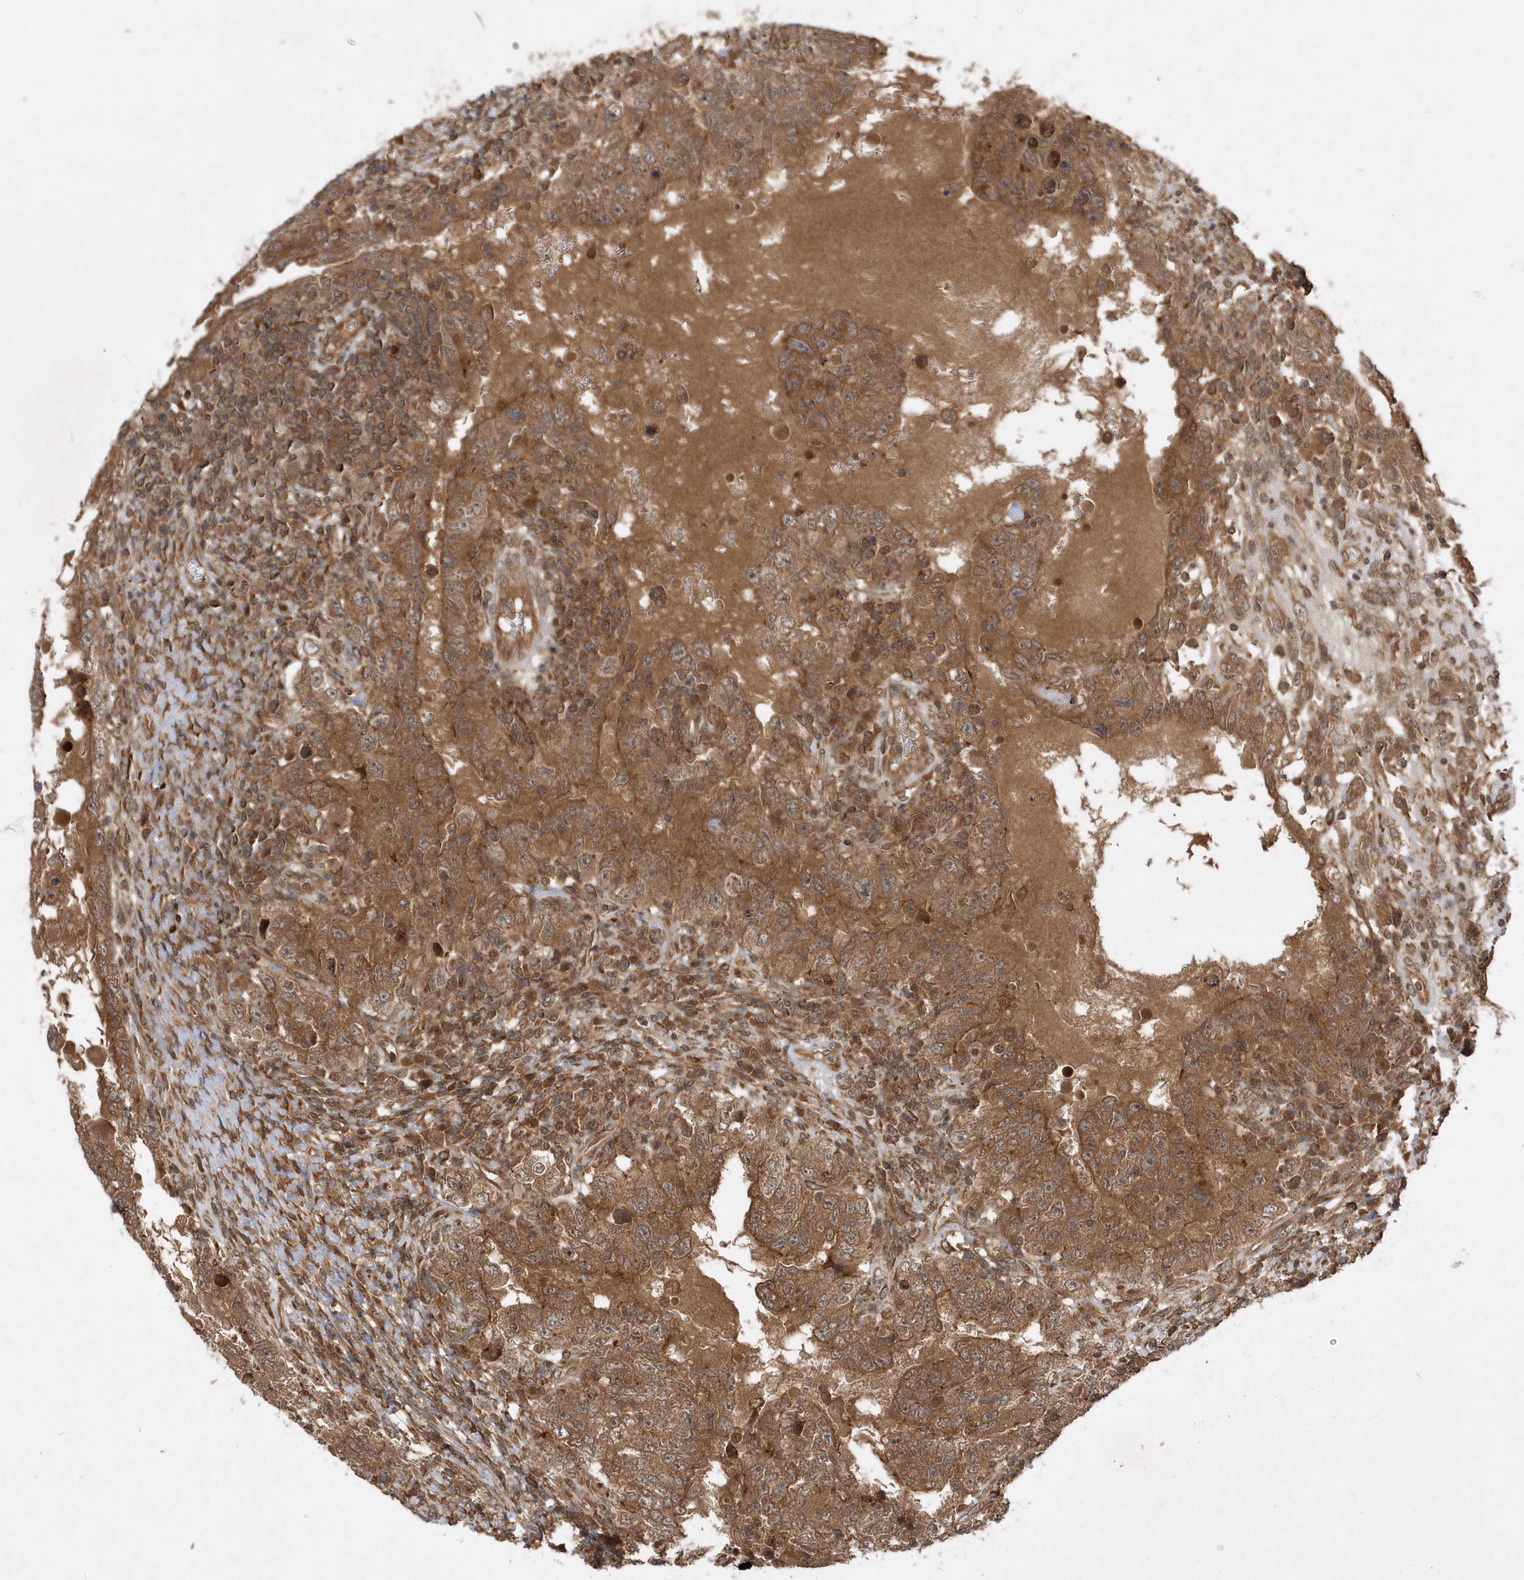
{"staining": {"intensity": "moderate", "quantity": ">75%", "location": "cytoplasmic/membranous"}, "tissue": "testis cancer", "cell_type": "Tumor cells", "image_type": "cancer", "snomed": [{"axis": "morphology", "description": "Carcinoma, Embryonal, NOS"}, {"axis": "topography", "description": "Testis"}], "caption": "This photomicrograph exhibits embryonal carcinoma (testis) stained with IHC to label a protein in brown. The cytoplasmic/membranous of tumor cells show moderate positivity for the protein. Nuclei are counter-stained blue.", "gene": "GFM2", "patient": {"sex": "male", "age": 26}}